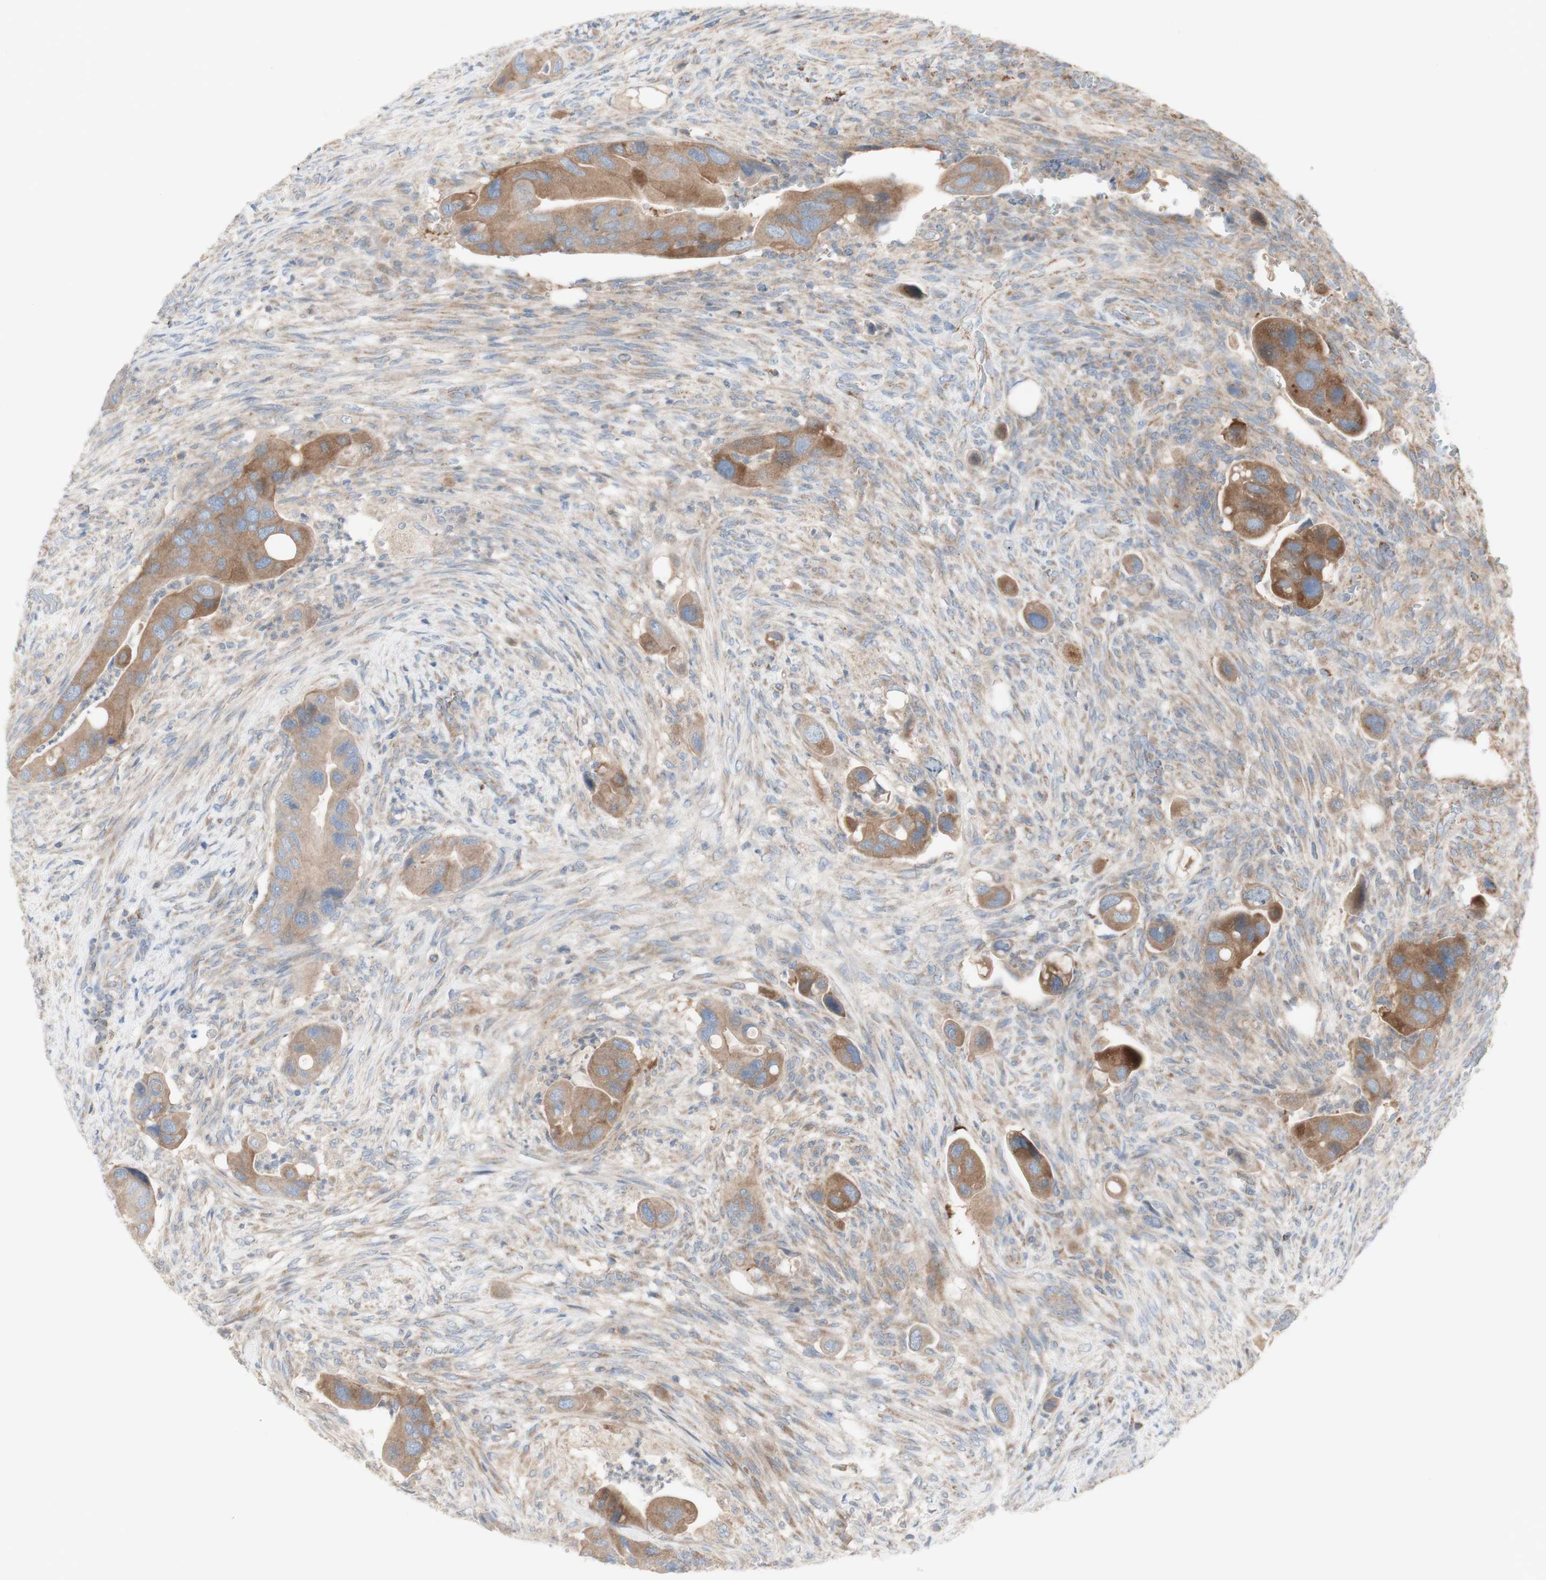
{"staining": {"intensity": "moderate", "quantity": ">75%", "location": "cytoplasmic/membranous"}, "tissue": "colorectal cancer", "cell_type": "Tumor cells", "image_type": "cancer", "snomed": [{"axis": "morphology", "description": "Adenocarcinoma, NOS"}, {"axis": "topography", "description": "Rectum"}], "caption": "The histopathology image shows a brown stain indicating the presence of a protein in the cytoplasmic/membranous of tumor cells in adenocarcinoma (colorectal). The protein of interest is shown in brown color, while the nuclei are stained blue.", "gene": "C3orf52", "patient": {"sex": "female", "age": 57}}